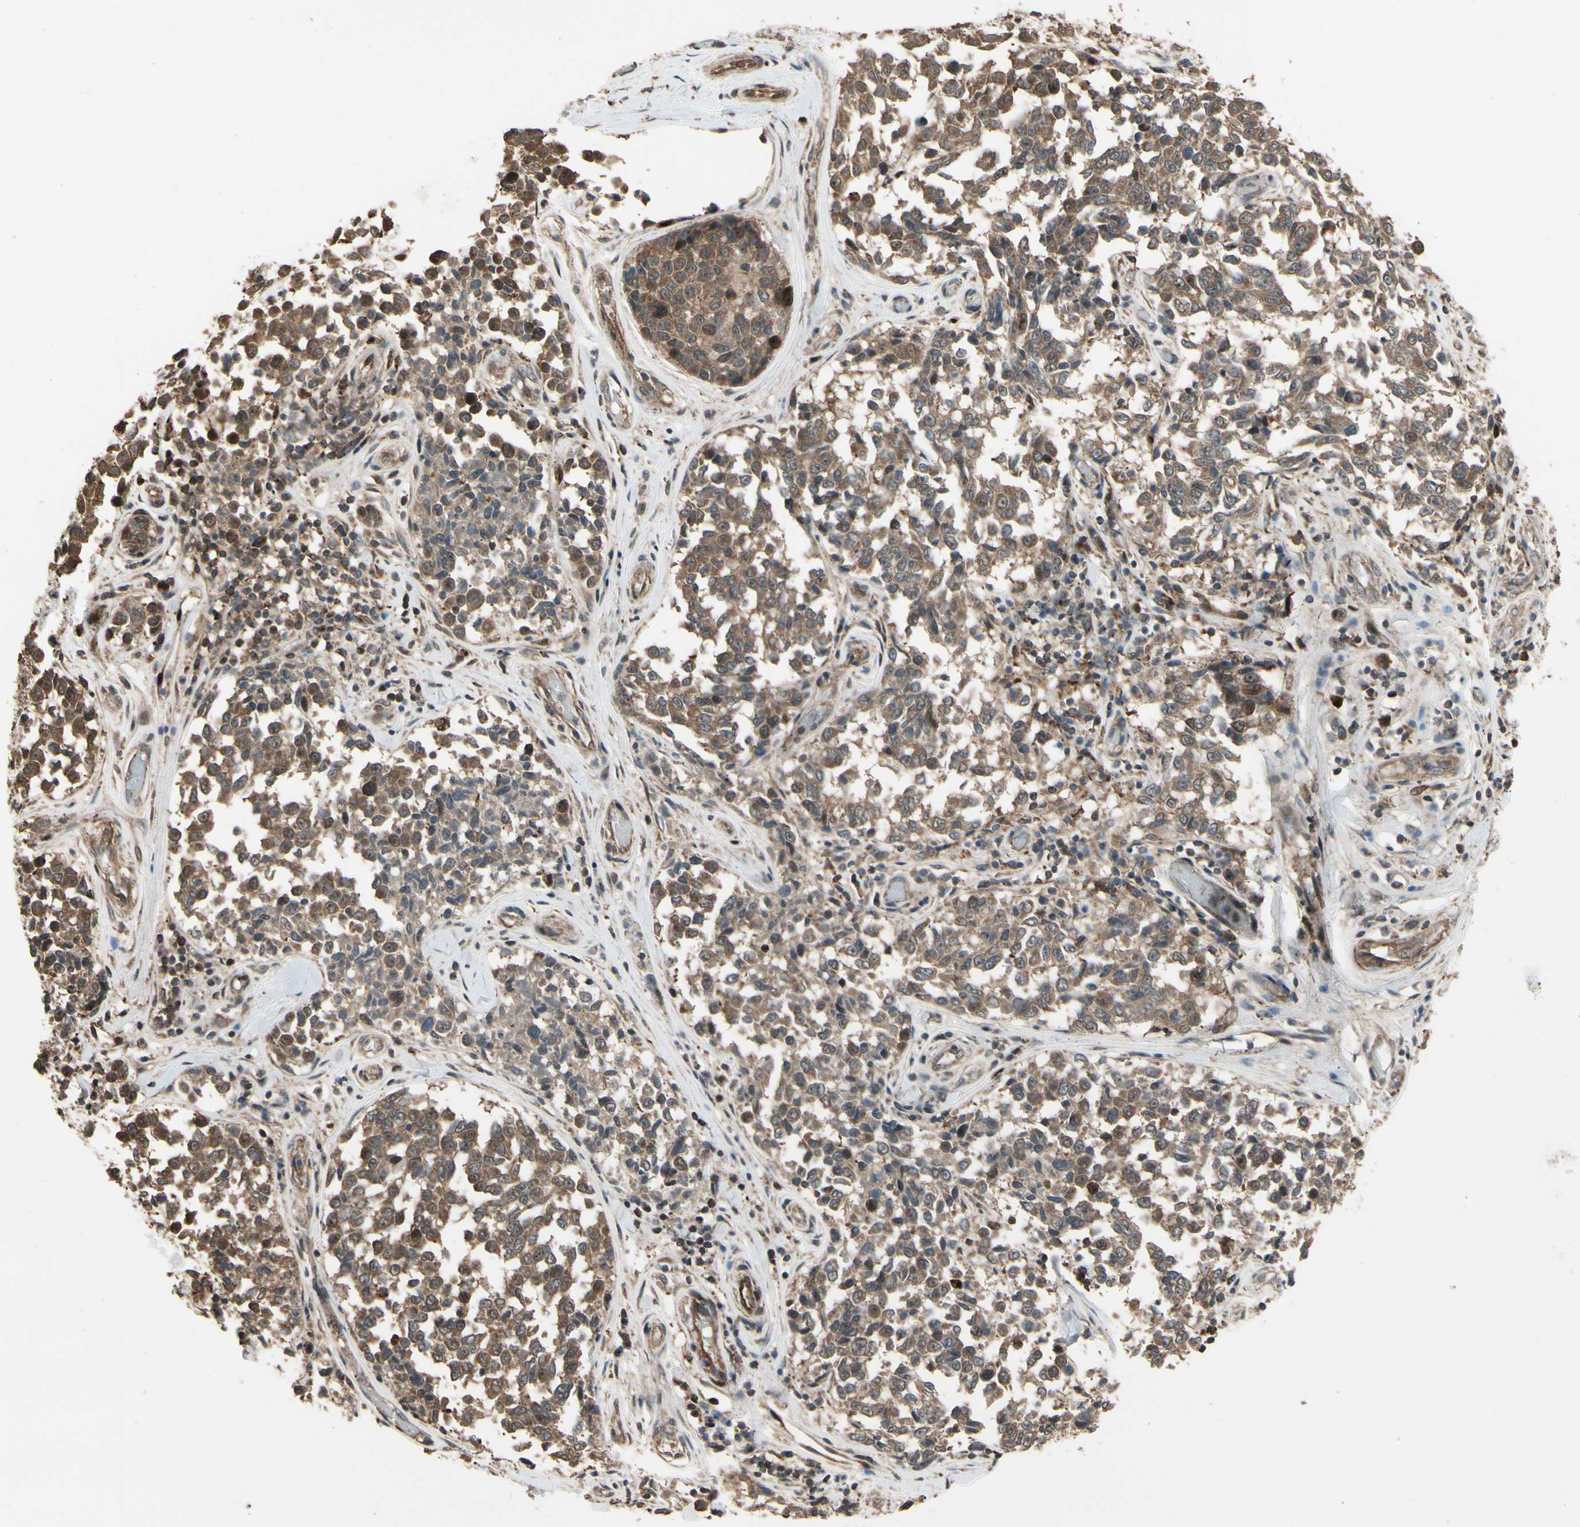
{"staining": {"intensity": "weak", "quantity": ">75%", "location": "cytoplasmic/membranous"}, "tissue": "melanoma", "cell_type": "Tumor cells", "image_type": "cancer", "snomed": [{"axis": "morphology", "description": "Malignant melanoma, NOS"}, {"axis": "topography", "description": "Skin"}], "caption": "Malignant melanoma stained with DAB (3,3'-diaminobenzidine) immunohistochemistry demonstrates low levels of weak cytoplasmic/membranous staining in about >75% of tumor cells.", "gene": "CSF1R", "patient": {"sex": "female", "age": 64}}